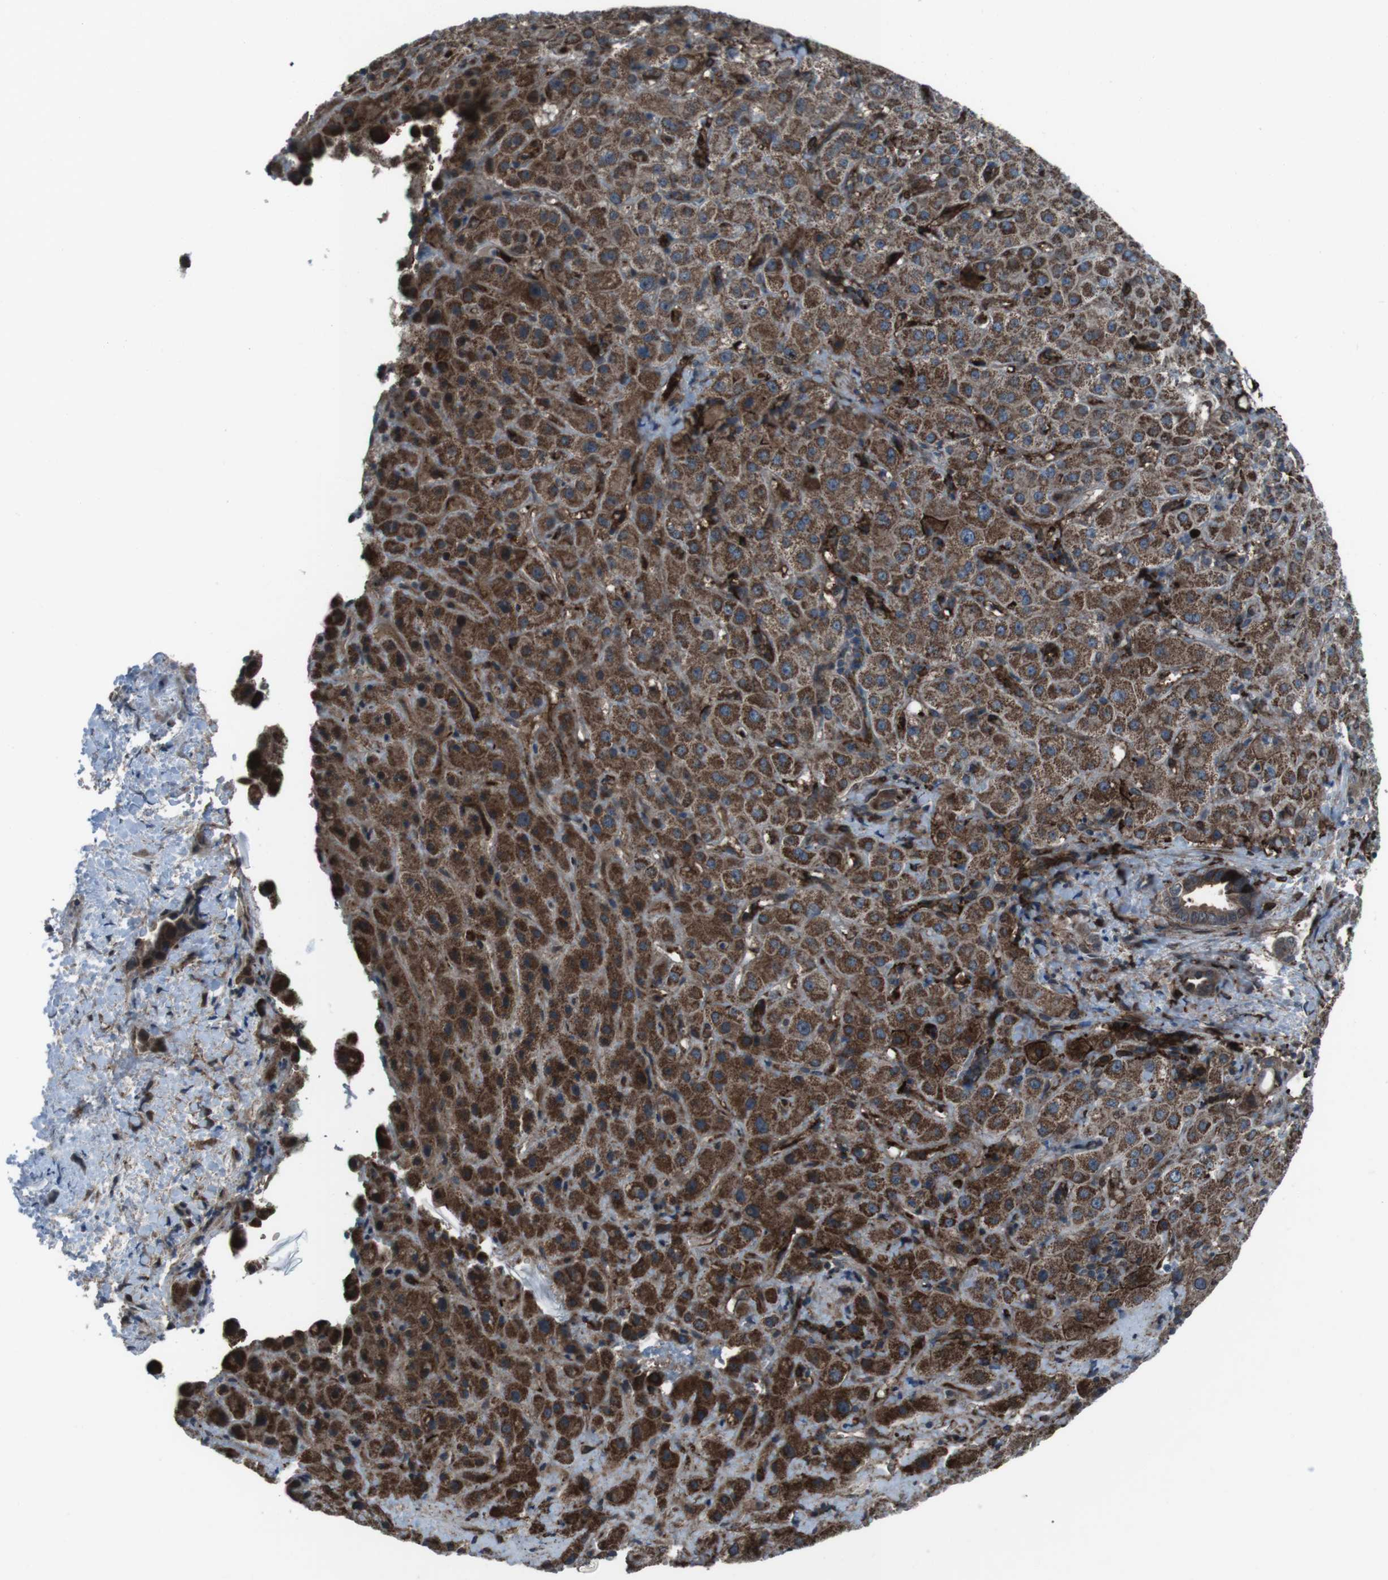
{"staining": {"intensity": "strong", "quantity": ">75%", "location": "cytoplasmic/membranous"}, "tissue": "liver cancer", "cell_type": "Tumor cells", "image_type": "cancer", "snomed": [{"axis": "morphology", "description": "Cholangiocarcinoma"}, {"axis": "topography", "description": "Liver"}], "caption": "Protein staining shows strong cytoplasmic/membranous staining in approximately >75% of tumor cells in liver cancer (cholangiocarcinoma). (IHC, brightfield microscopy, high magnification).", "gene": "GDF10", "patient": {"sex": "female", "age": 65}}